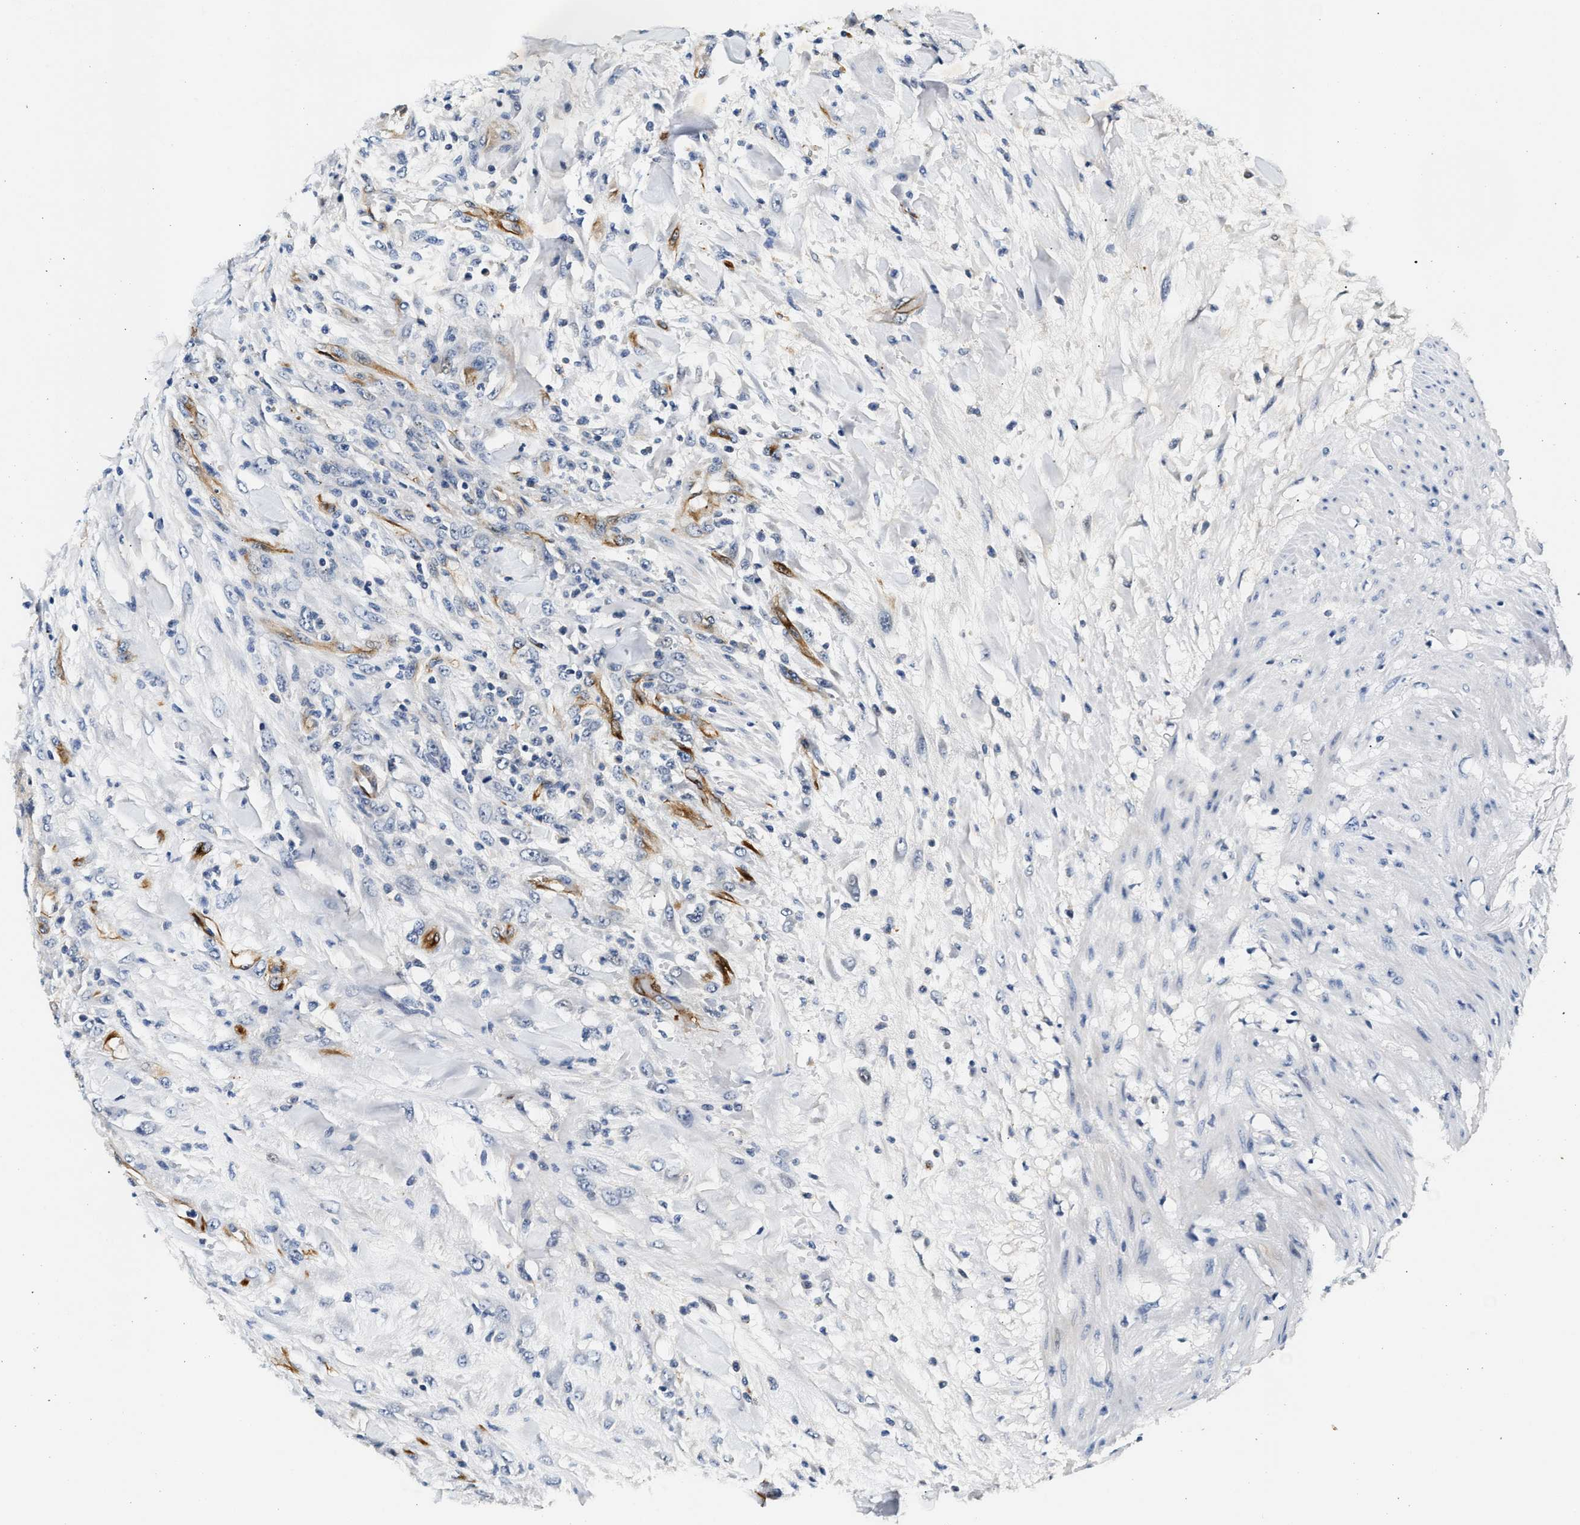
{"staining": {"intensity": "negative", "quantity": "none", "location": "none"}, "tissue": "testis cancer", "cell_type": "Tumor cells", "image_type": "cancer", "snomed": [{"axis": "morphology", "description": "Seminoma, NOS"}, {"axis": "topography", "description": "Testis"}], "caption": "The photomicrograph exhibits no staining of tumor cells in testis cancer (seminoma). Nuclei are stained in blue.", "gene": "MED22", "patient": {"sex": "male", "age": 59}}